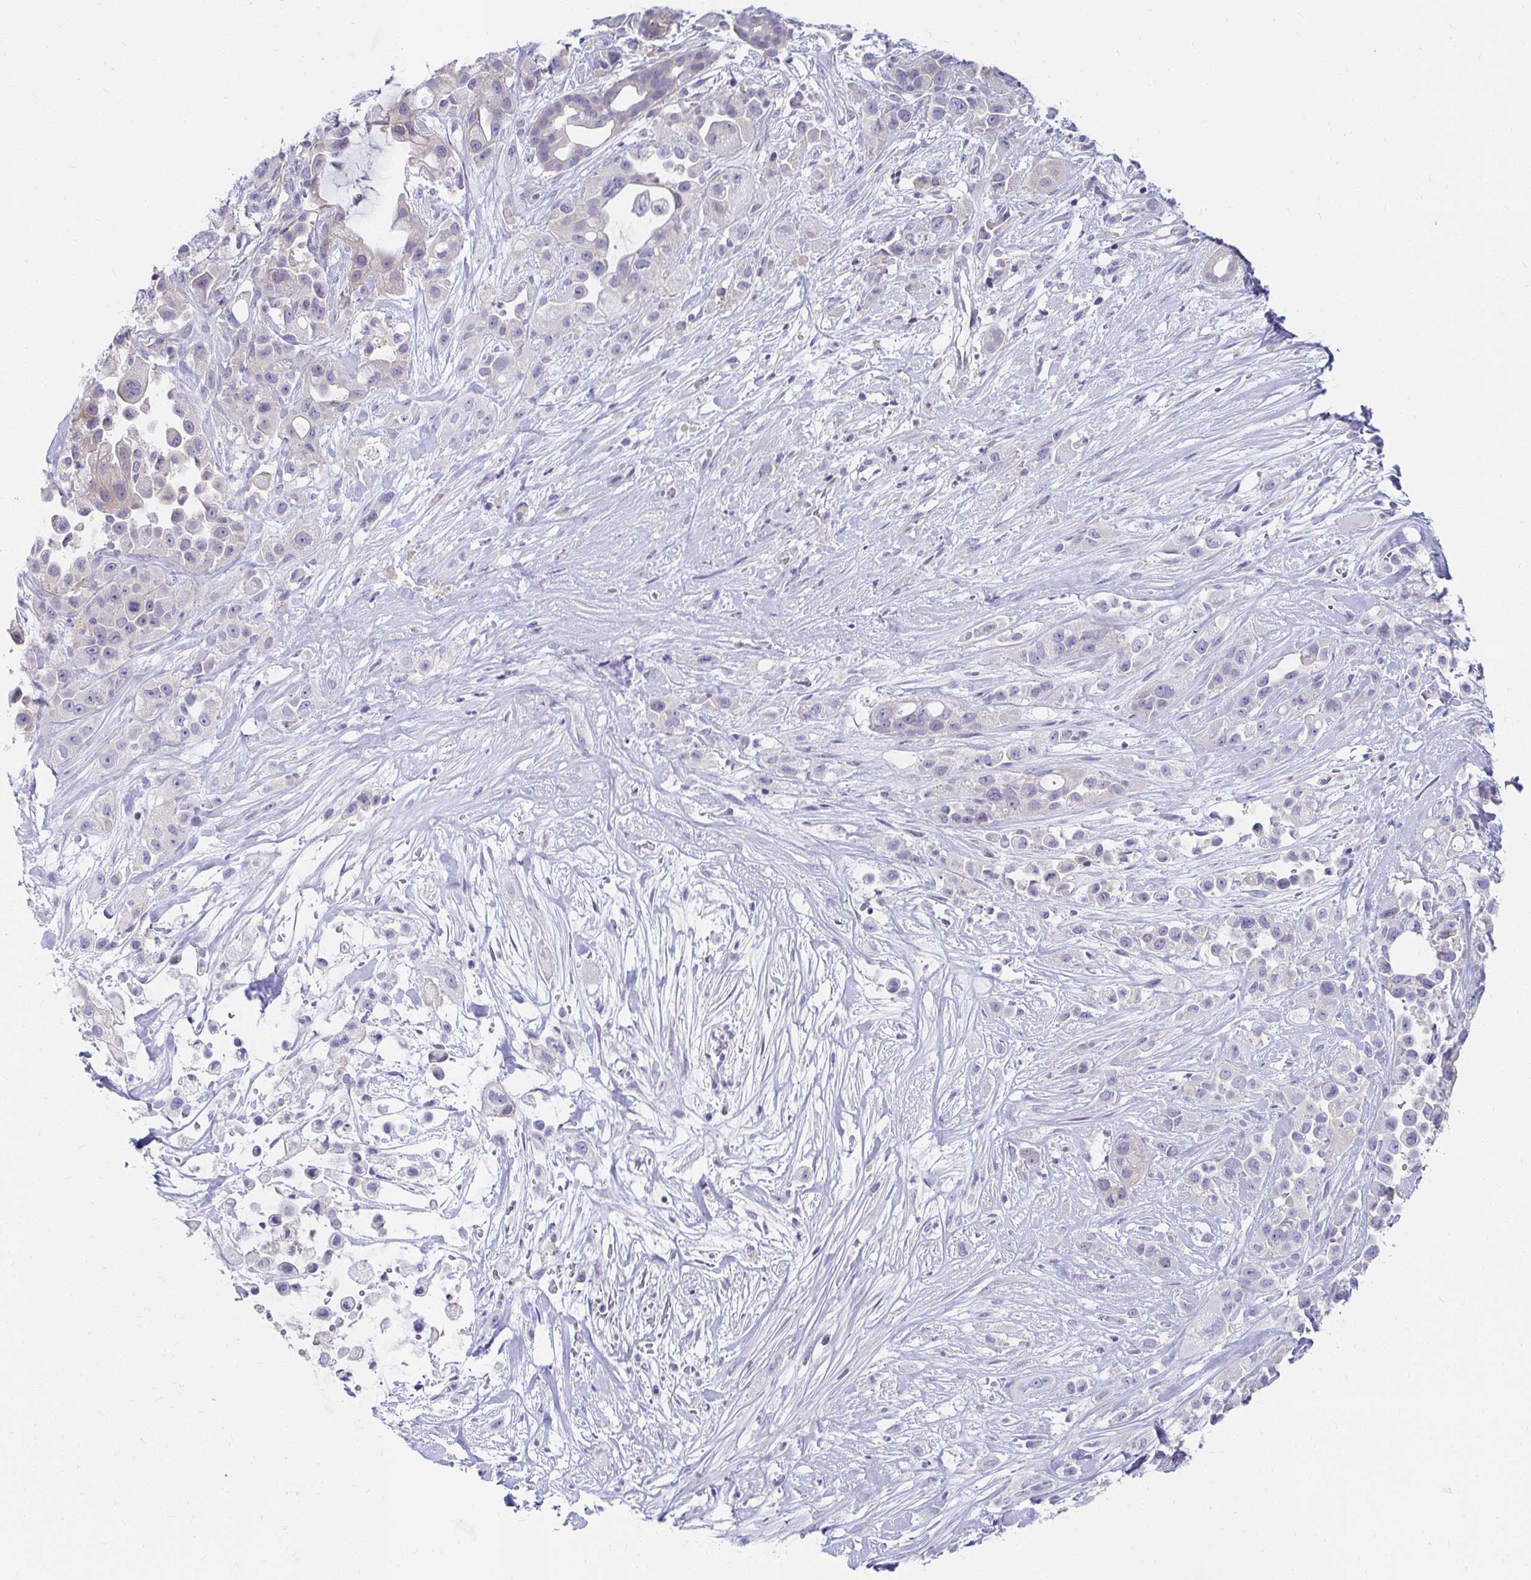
{"staining": {"intensity": "negative", "quantity": "none", "location": "none"}, "tissue": "pancreatic cancer", "cell_type": "Tumor cells", "image_type": "cancer", "snomed": [{"axis": "morphology", "description": "Adenocarcinoma, NOS"}, {"axis": "topography", "description": "Pancreas"}], "caption": "Tumor cells are negative for brown protein staining in pancreatic adenocarcinoma. (Stains: DAB IHC with hematoxylin counter stain, Microscopy: brightfield microscopy at high magnification).", "gene": "C19orf81", "patient": {"sex": "male", "age": 44}}